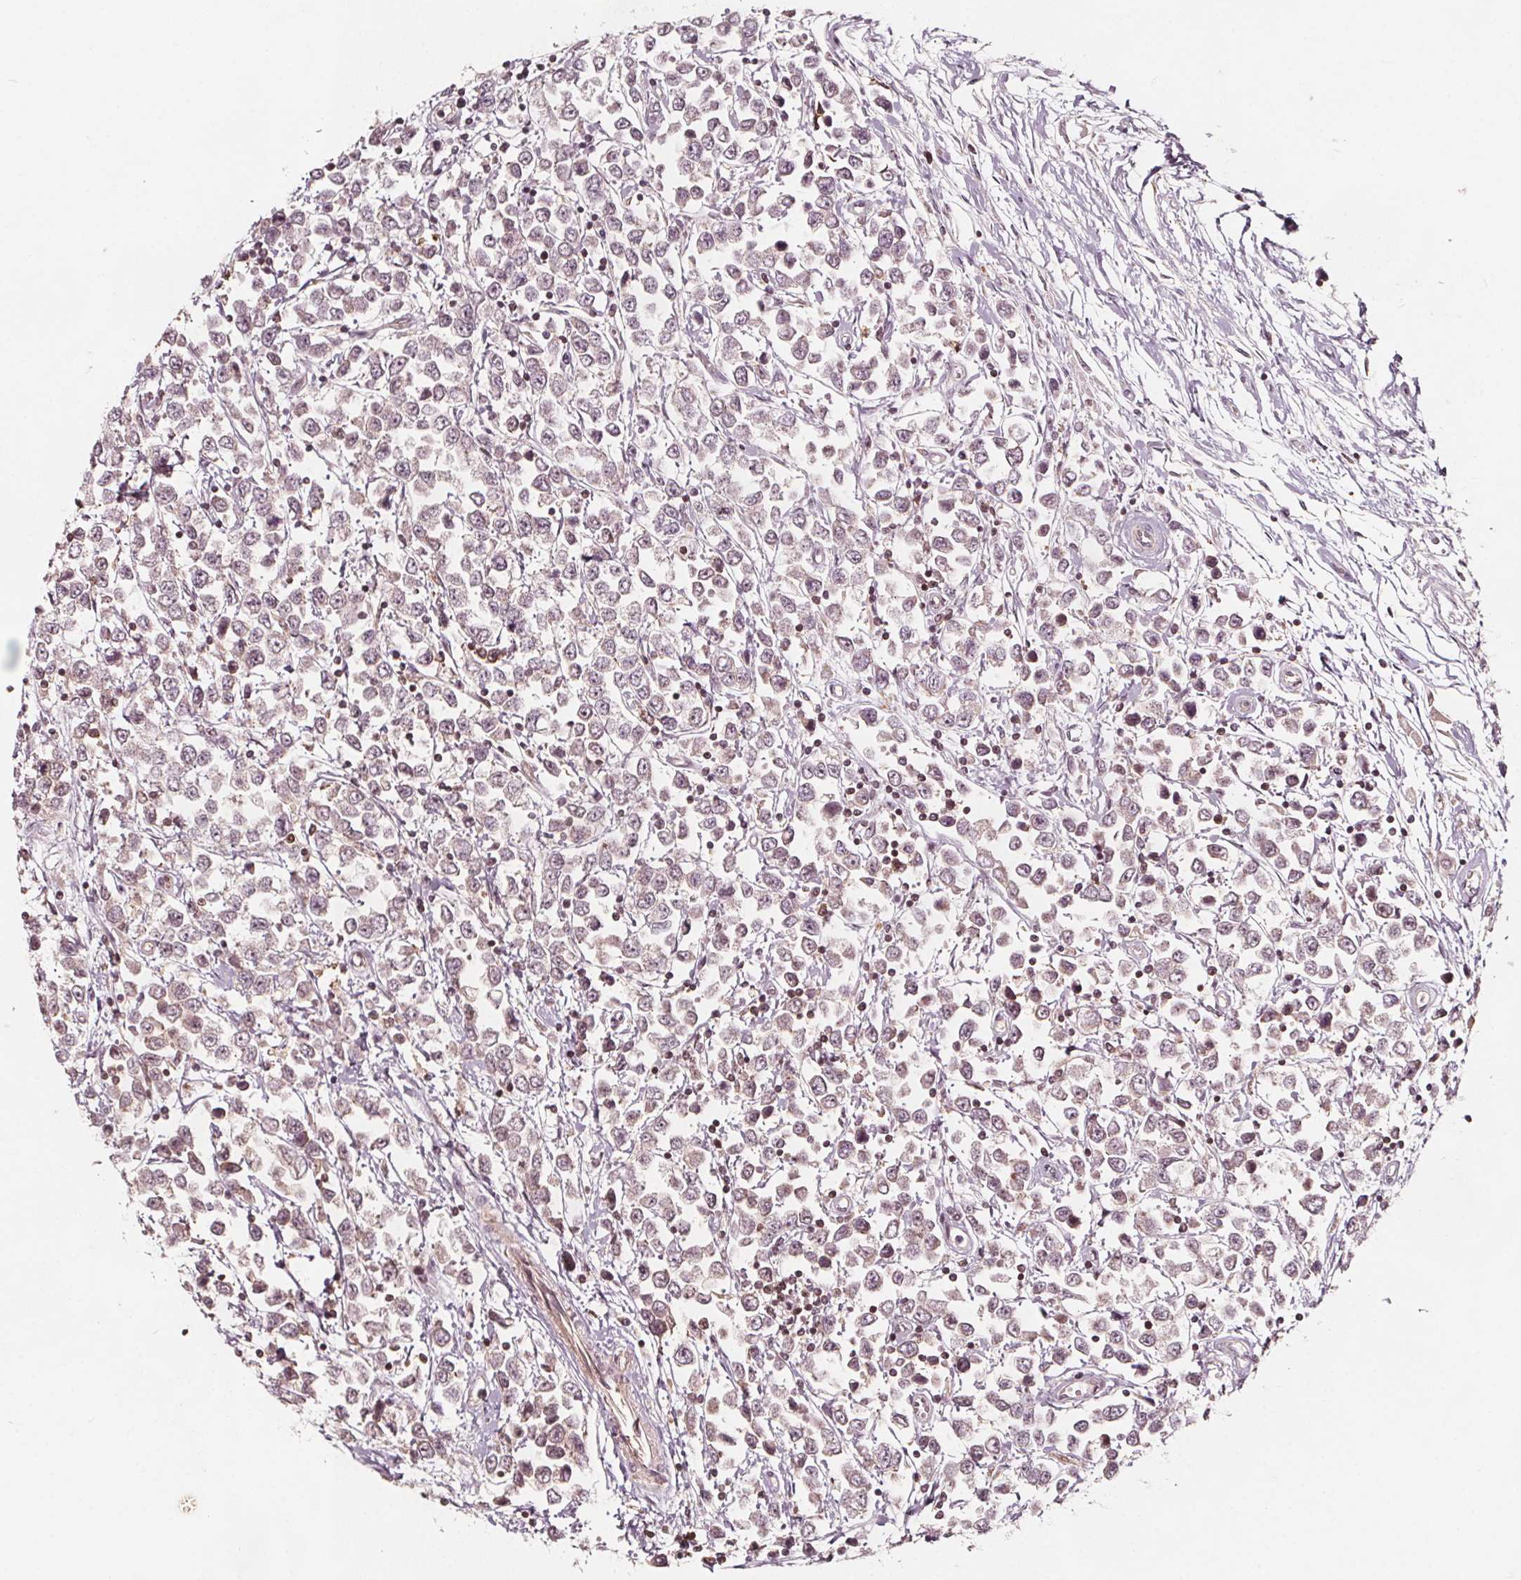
{"staining": {"intensity": "negative", "quantity": "none", "location": "none"}, "tissue": "testis cancer", "cell_type": "Tumor cells", "image_type": "cancer", "snomed": [{"axis": "morphology", "description": "Seminoma, NOS"}, {"axis": "topography", "description": "Testis"}], "caption": "Immunohistochemistry (IHC) of testis cancer (seminoma) exhibits no expression in tumor cells. The staining is performed using DAB brown chromogen with nuclei counter-stained in using hematoxylin.", "gene": "AIP", "patient": {"sex": "male", "age": 34}}